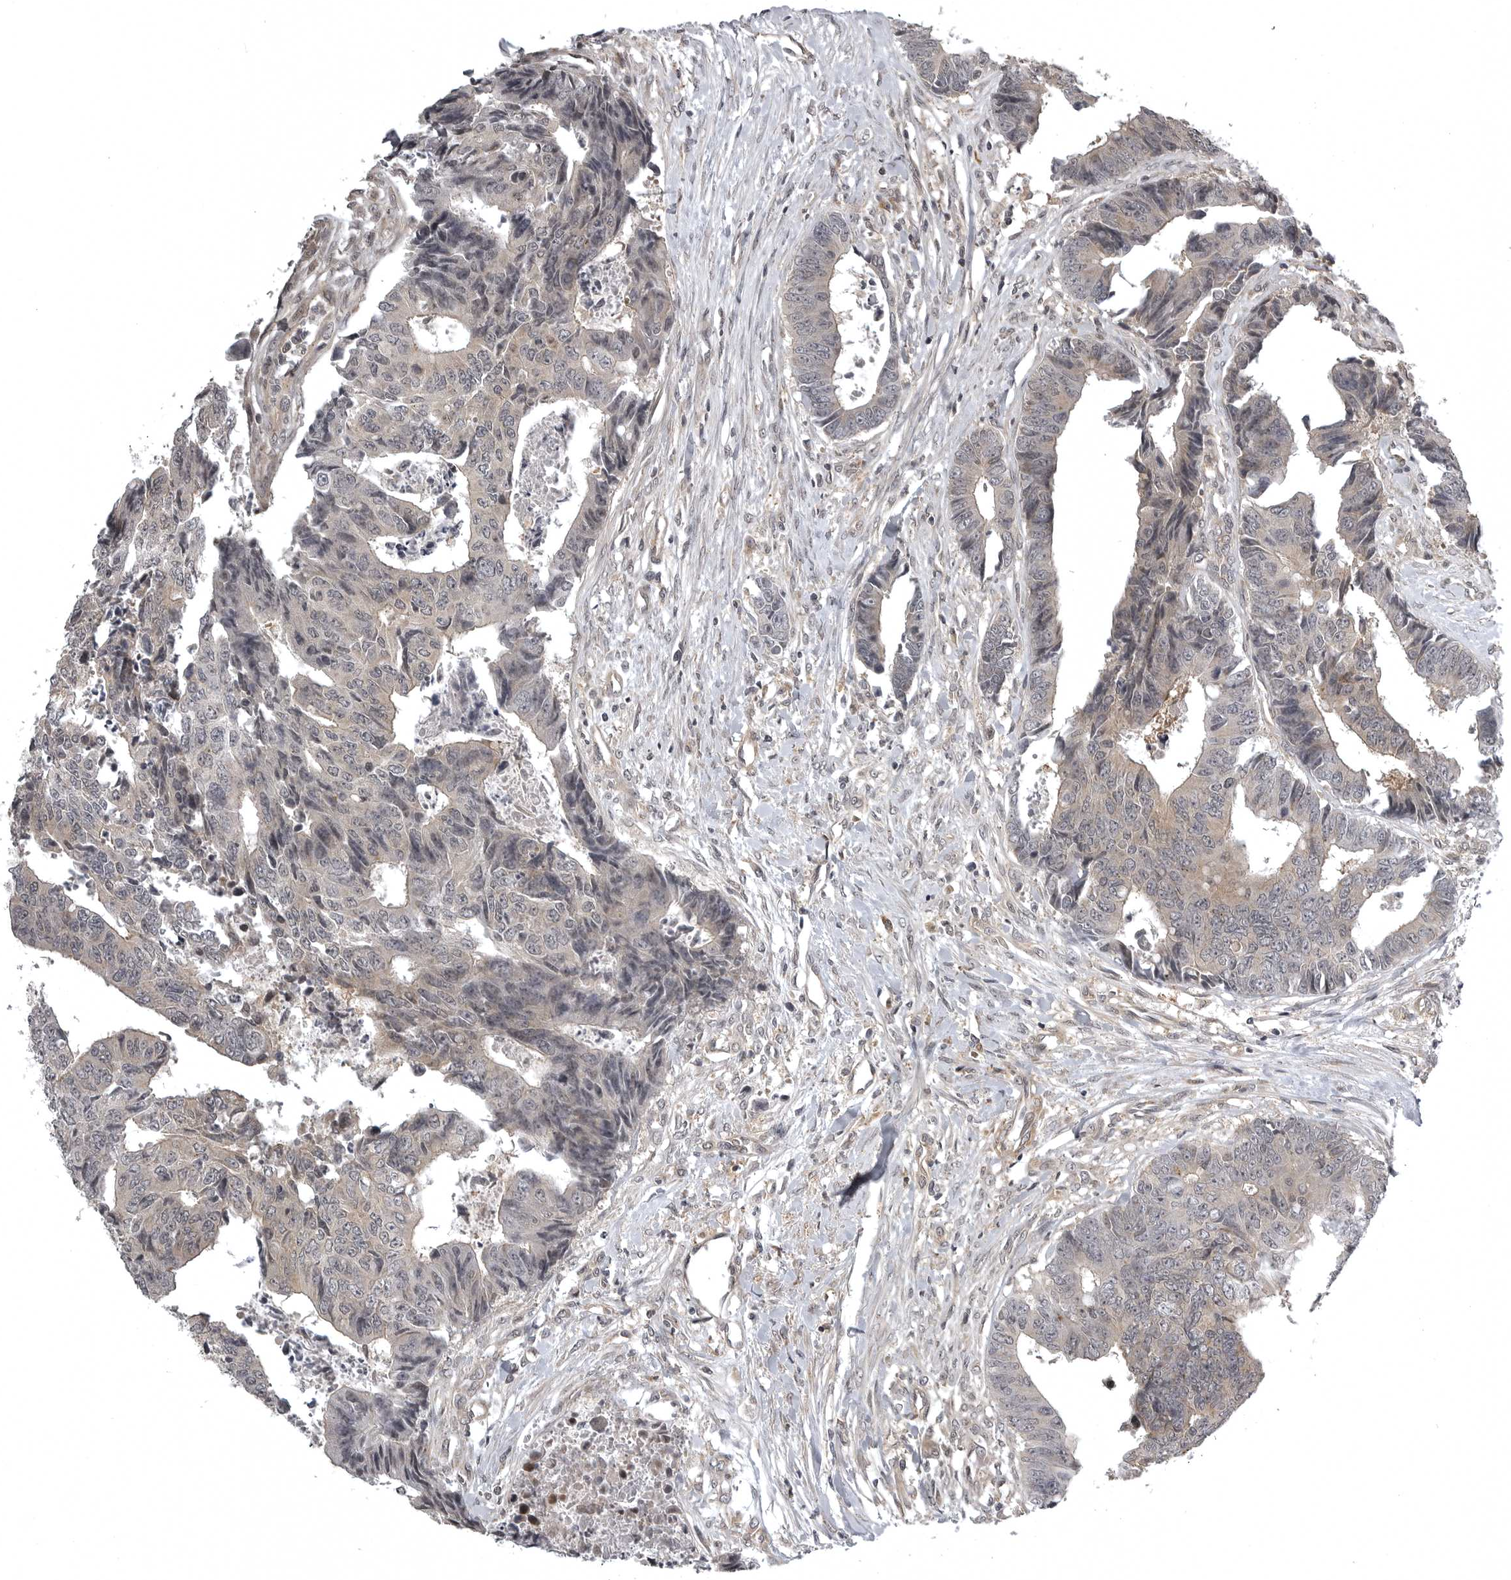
{"staining": {"intensity": "weak", "quantity": "25%-75%", "location": "cytoplasmic/membranous"}, "tissue": "colorectal cancer", "cell_type": "Tumor cells", "image_type": "cancer", "snomed": [{"axis": "morphology", "description": "Adenocarcinoma, NOS"}, {"axis": "topography", "description": "Rectum"}], "caption": "A histopathology image of colorectal cancer (adenocarcinoma) stained for a protein shows weak cytoplasmic/membranous brown staining in tumor cells.", "gene": "SNX16", "patient": {"sex": "male", "age": 84}}